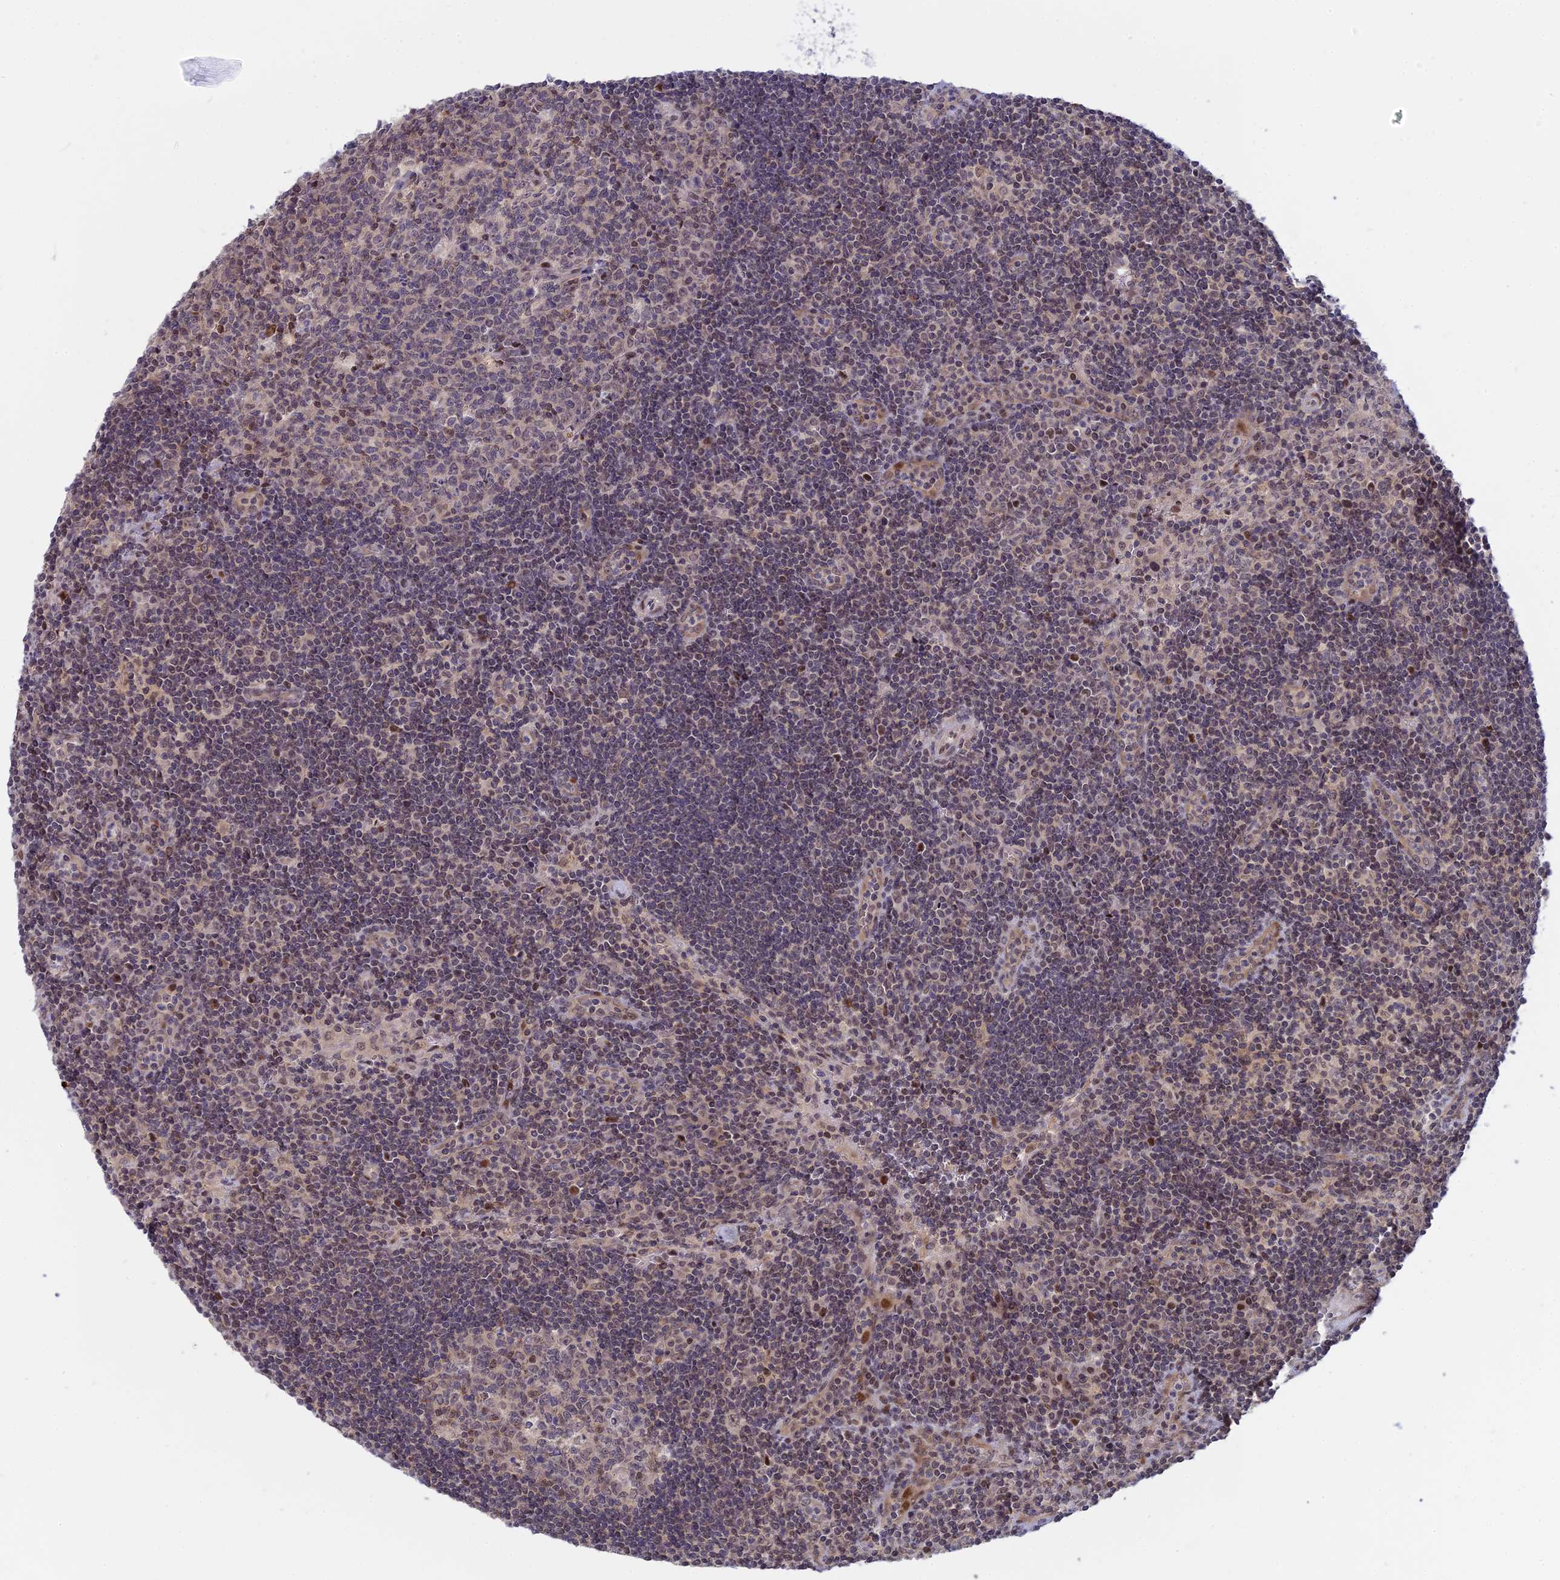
{"staining": {"intensity": "moderate", "quantity": "<25%", "location": "nuclear"}, "tissue": "lymph node", "cell_type": "Germinal center cells", "image_type": "normal", "snomed": [{"axis": "morphology", "description": "Normal tissue, NOS"}, {"axis": "topography", "description": "Lymph node"}], "caption": "Approximately <25% of germinal center cells in unremarkable lymph node exhibit moderate nuclear protein staining as visualized by brown immunohistochemical staining.", "gene": "GSKIP", "patient": {"sex": "female", "age": 32}}